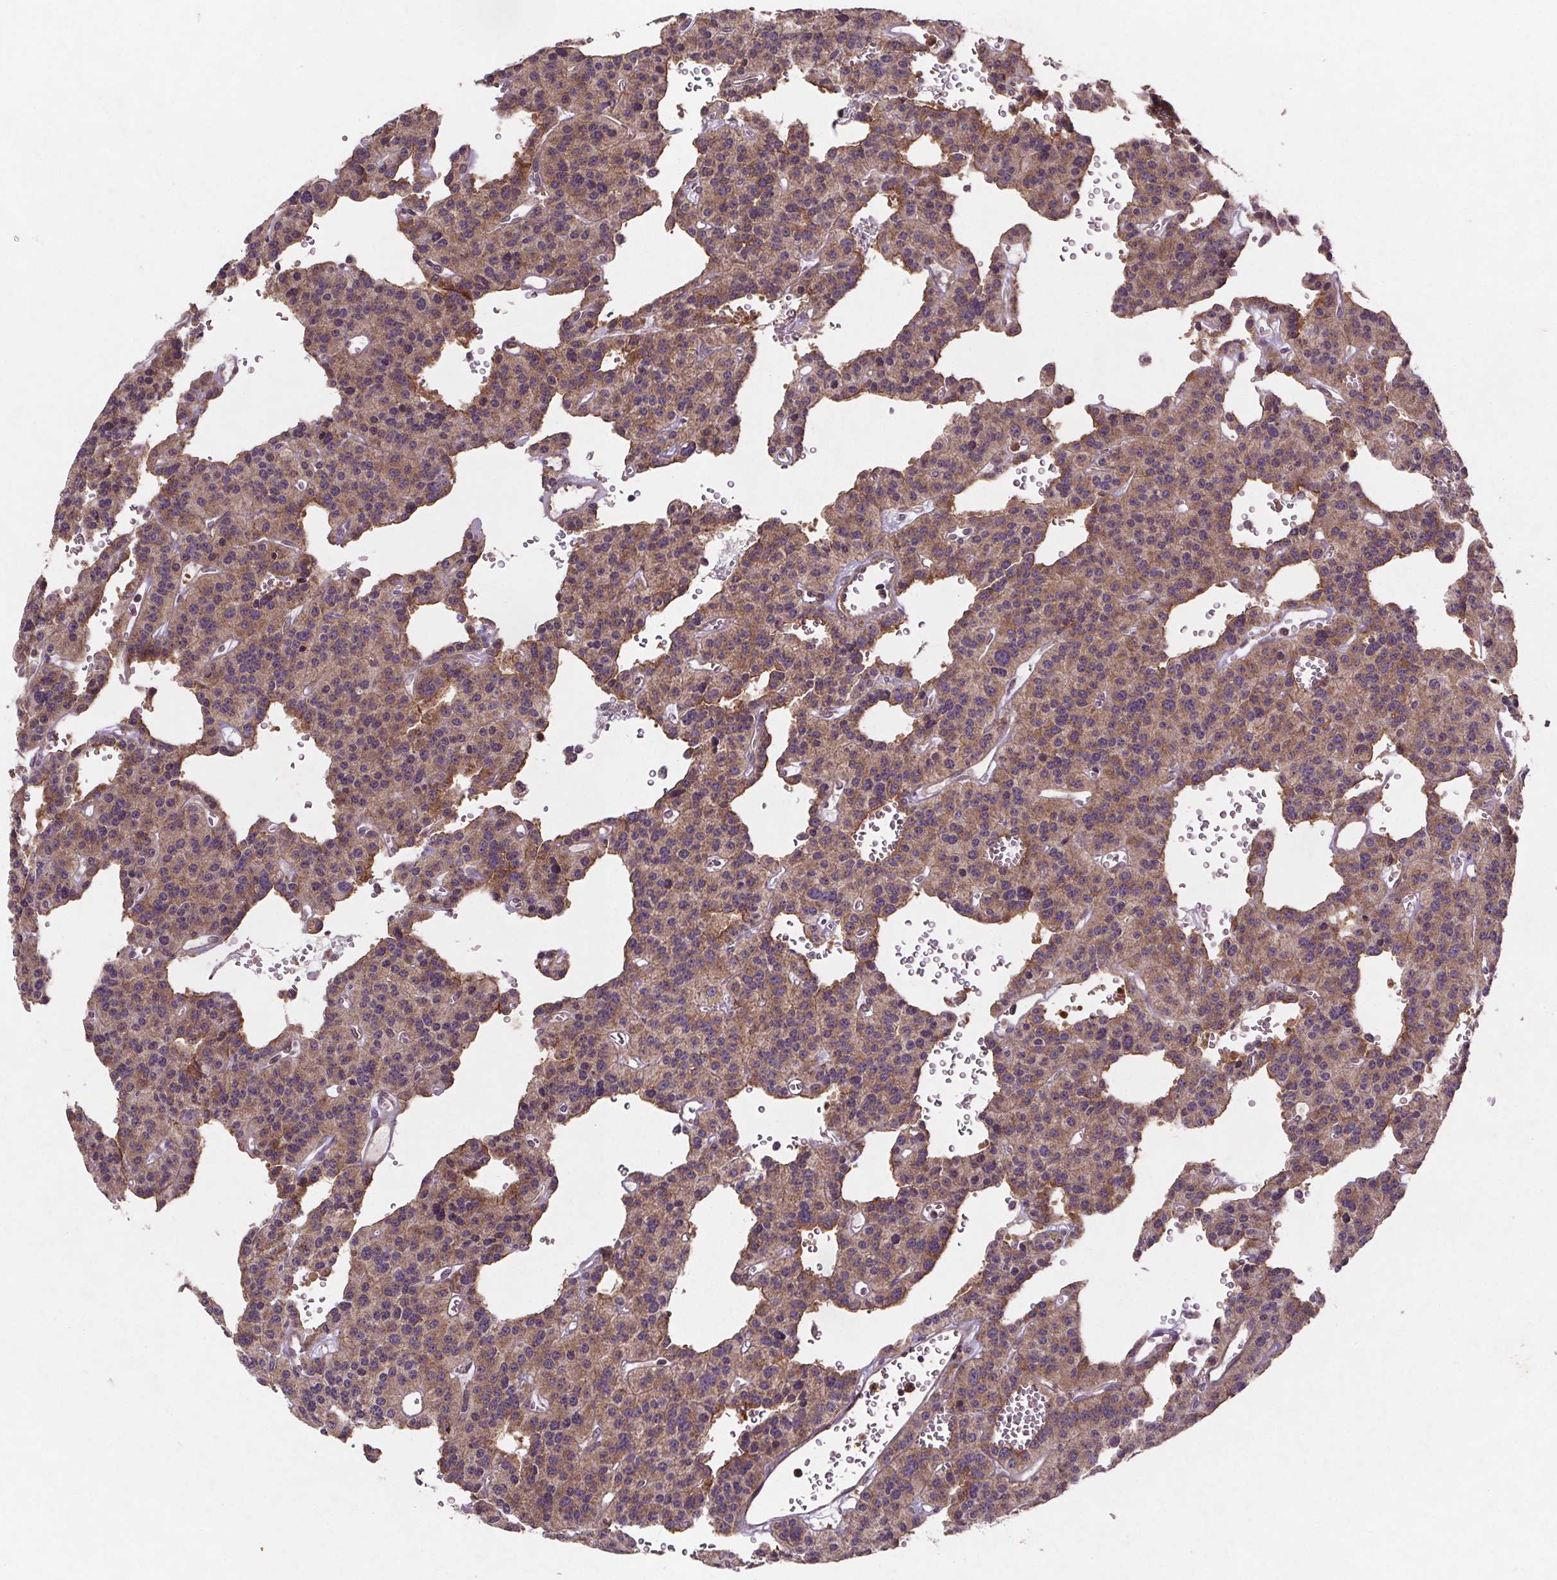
{"staining": {"intensity": "negative", "quantity": "none", "location": "none"}, "tissue": "carcinoid", "cell_type": "Tumor cells", "image_type": "cancer", "snomed": [{"axis": "morphology", "description": "Carcinoid, malignant, NOS"}, {"axis": "topography", "description": "Lung"}], "caption": "Micrograph shows no protein expression in tumor cells of carcinoid tissue.", "gene": "STRN3", "patient": {"sex": "female", "age": 71}}